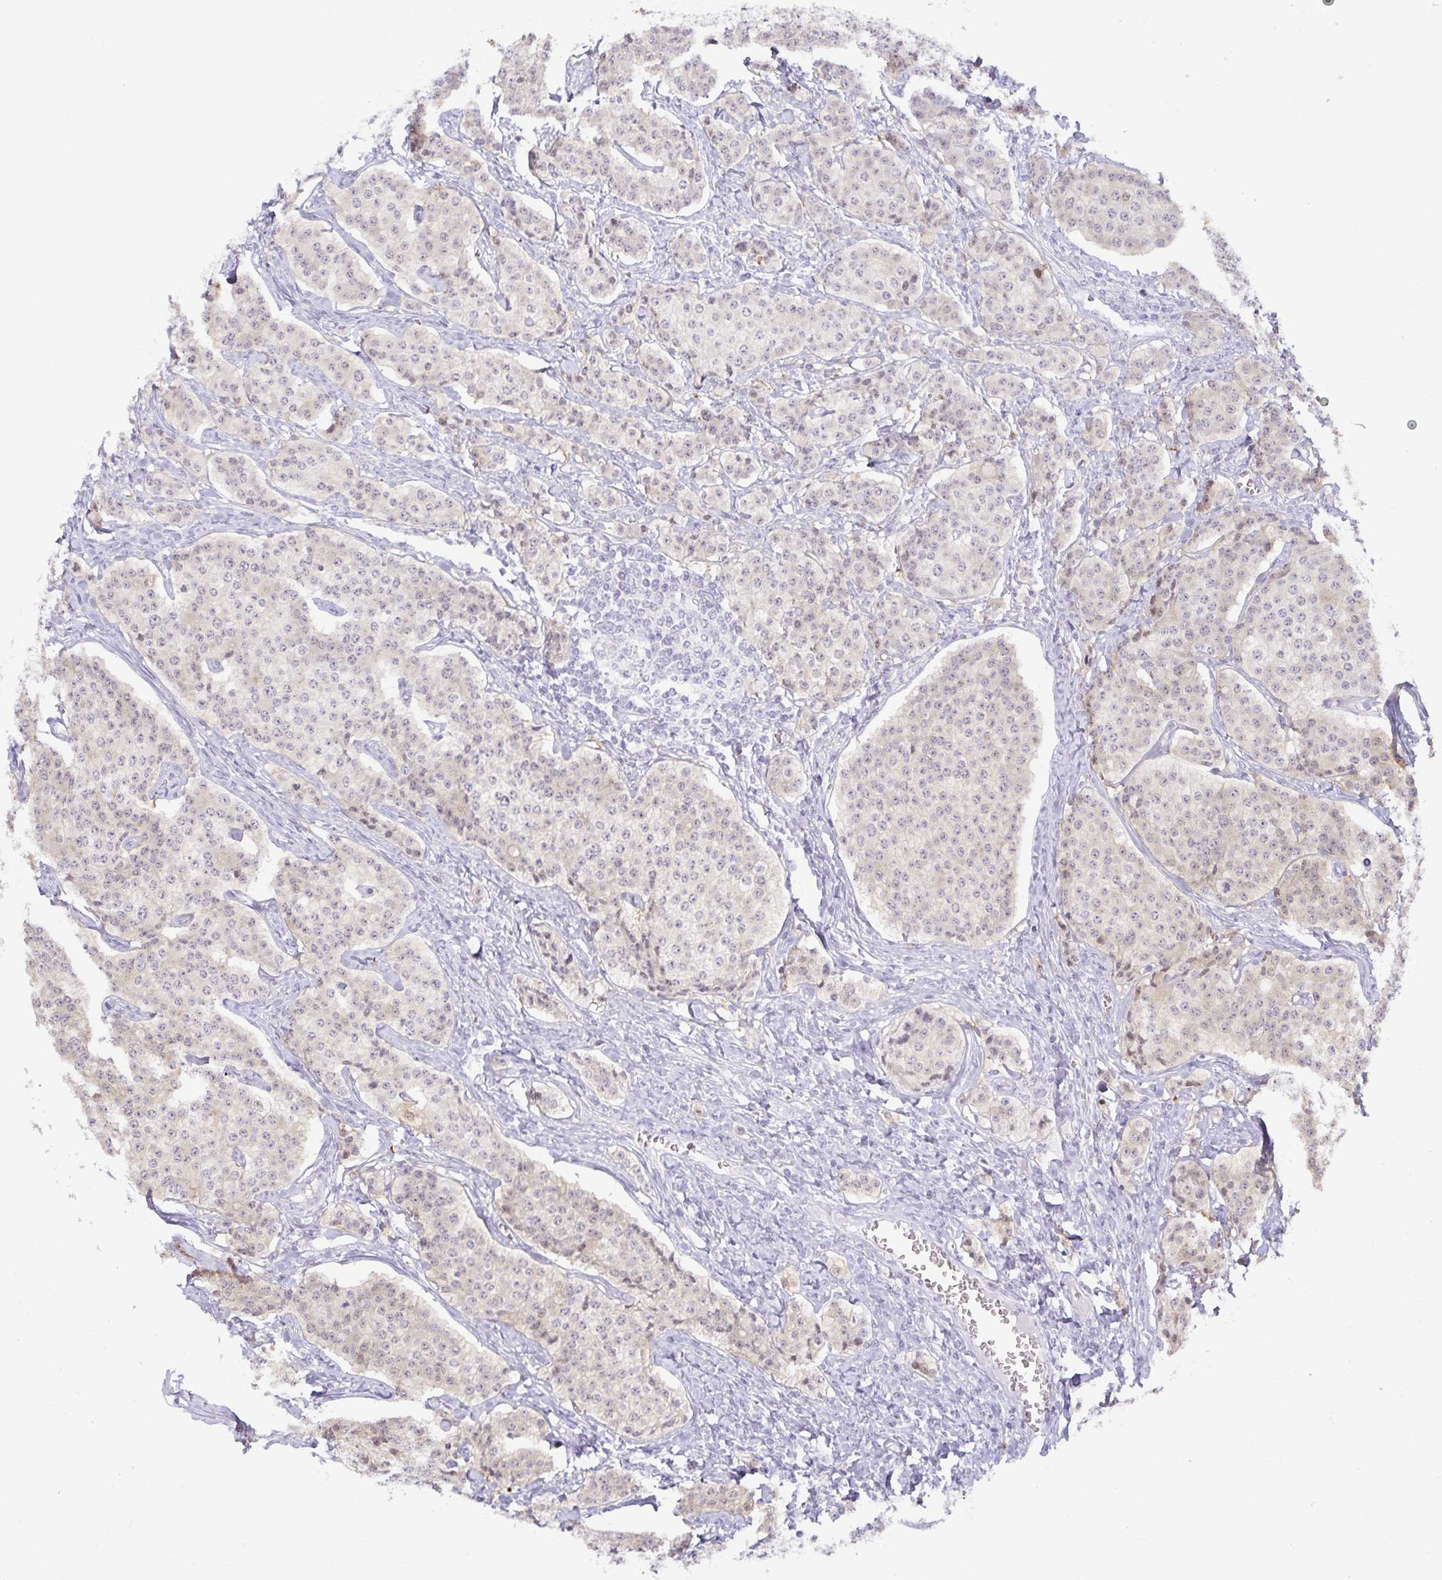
{"staining": {"intensity": "weak", "quantity": "<25%", "location": "cytoplasmic/membranous,nuclear"}, "tissue": "carcinoid", "cell_type": "Tumor cells", "image_type": "cancer", "snomed": [{"axis": "morphology", "description": "Carcinoid, malignant, NOS"}, {"axis": "topography", "description": "Small intestine"}], "caption": "Immunohistochemistry photomicrograph of carcinoid (malignant) stained for a protein (brown), which exhibits no expression in tumor cells.", "gene": "MON2", "patient": {"sex": "female", "age": 64}}